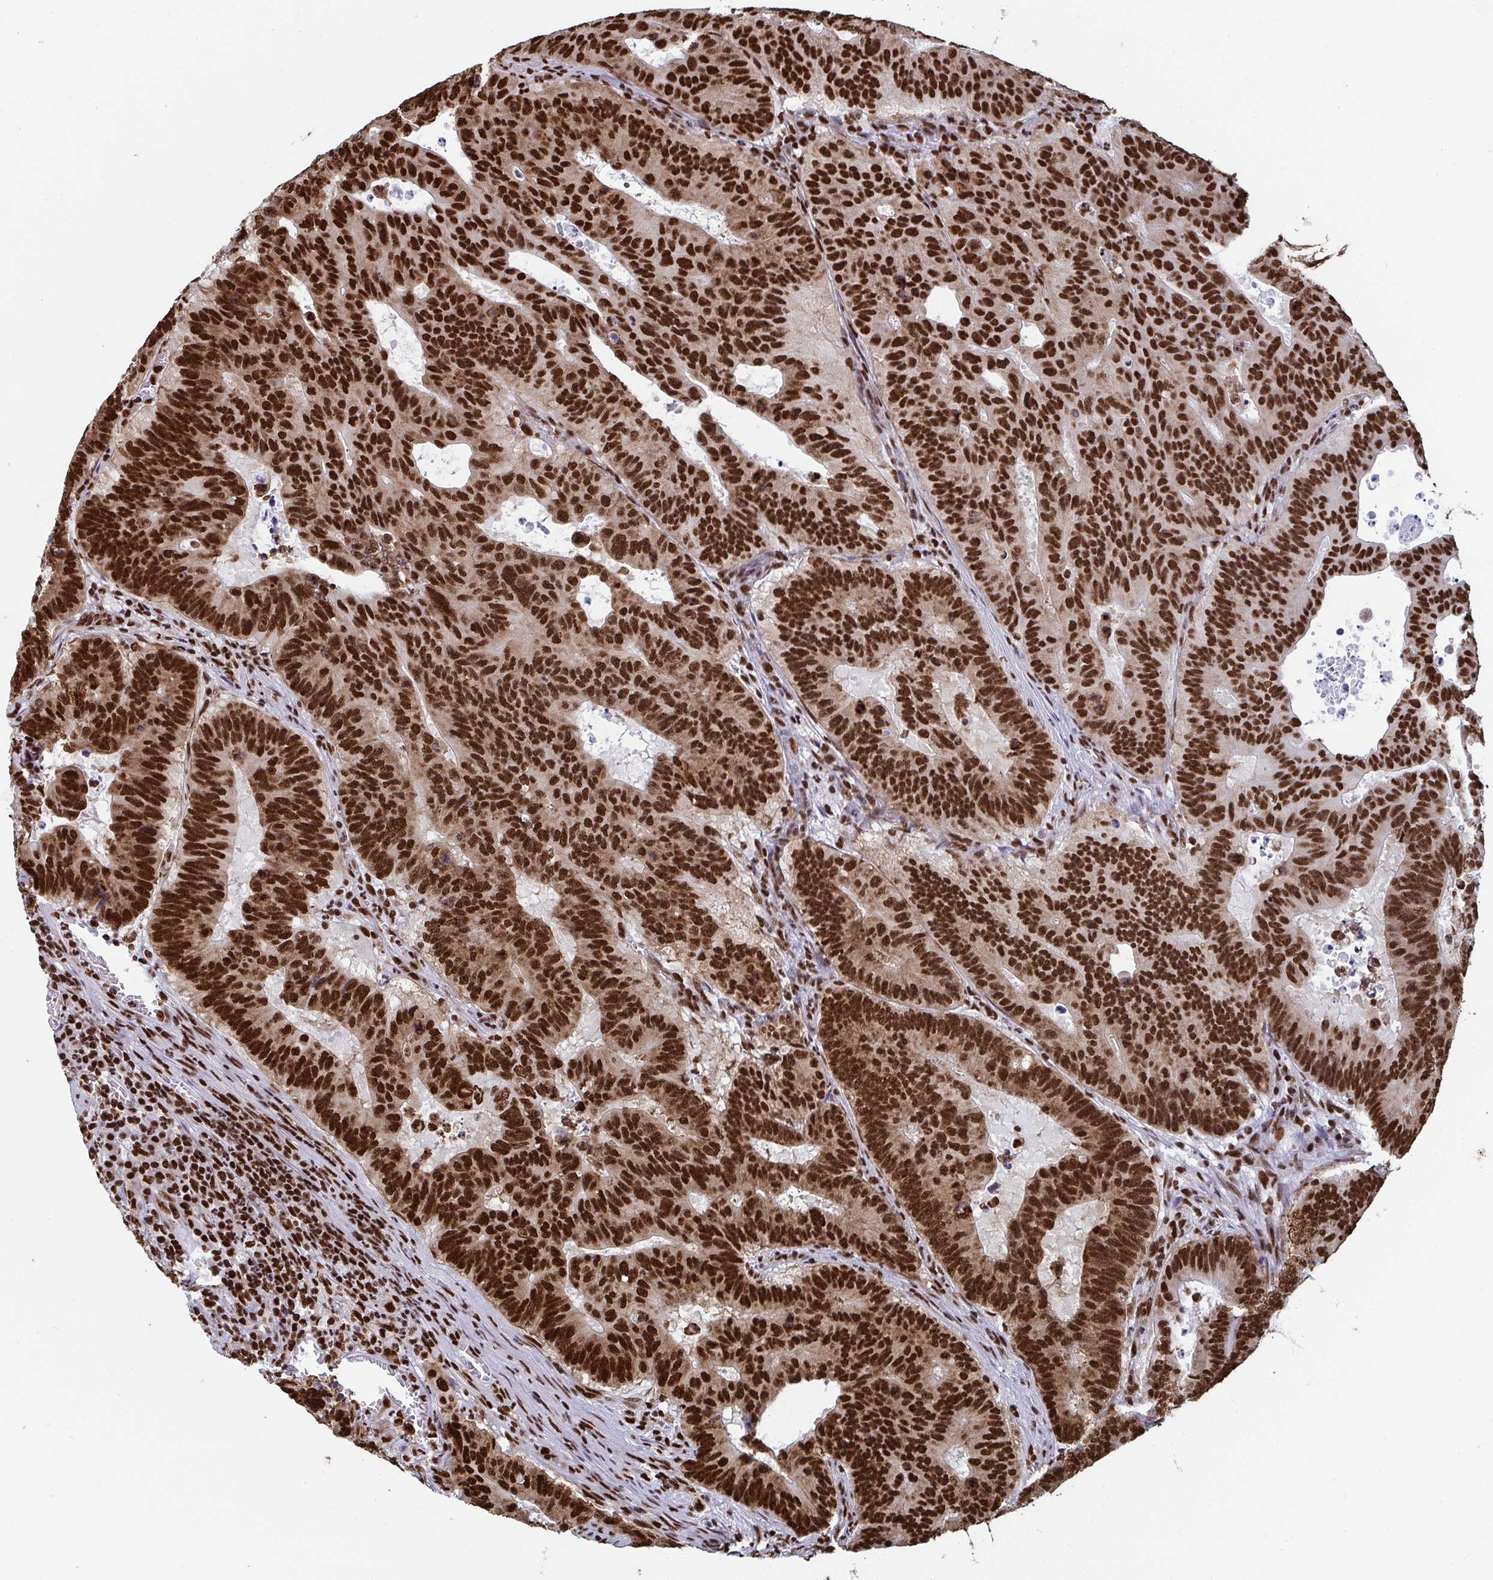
{"staining": {"intensity": "strong", "quantity": ">75%", "location": "nuclear"}, "tissue": "colorectal cancer", "cell_type": "Tumor cells", "image_type": "cancer", "snomed": [{"axis": "morphology", "description": "Adenocarcinoma, NOS"}, {"axis": "topography", "description": "Colon"}], "caption": "Approximately >75% of tumor cells in colorectal adenocarcinoma exhibit strong nuclear protein staining as visualized by brown immunohistochemical staining.", "gene": "GAR1", "patient": {"sex": "male", "age": 62}}